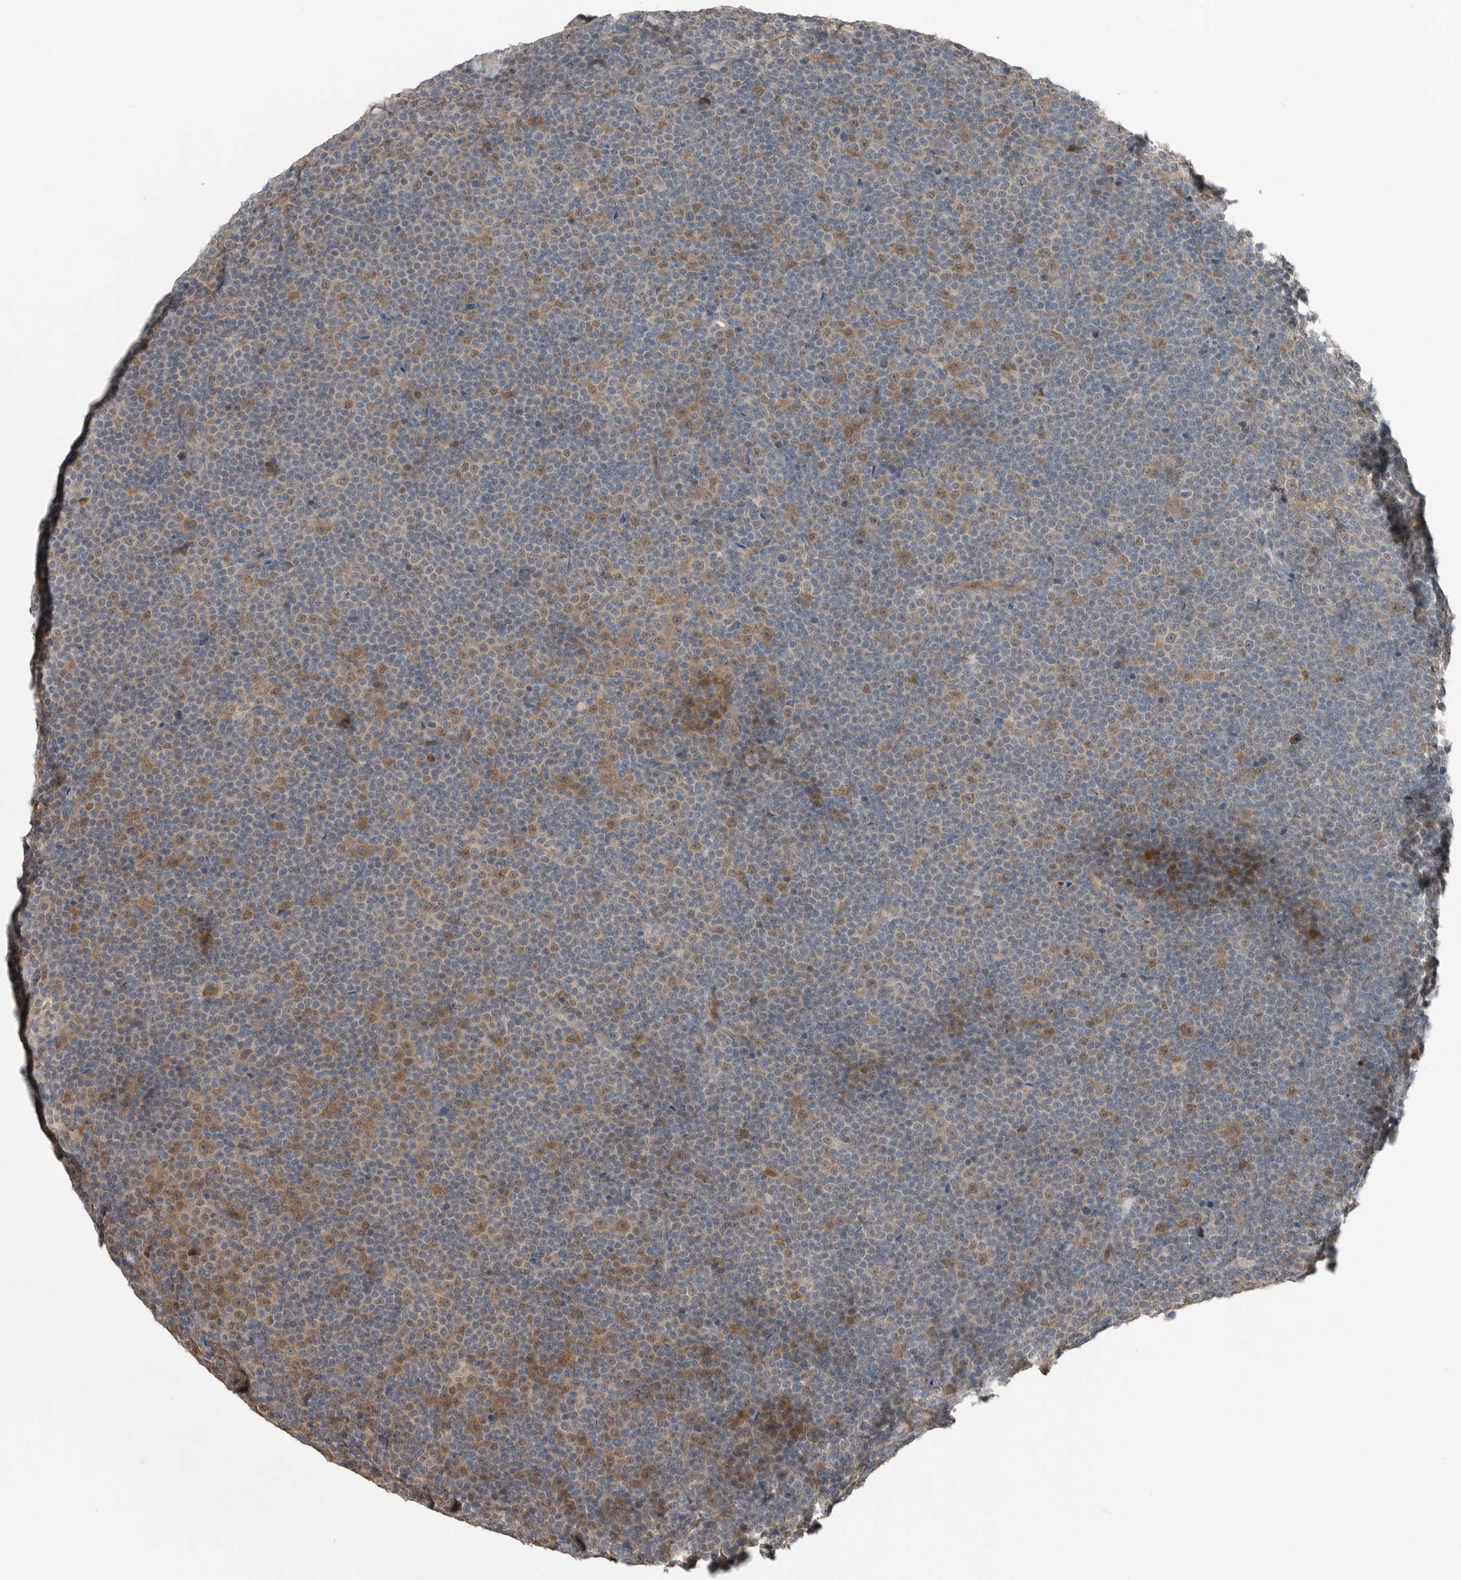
{"staining": {"intensity": "moderate", "quantity": "<25%", "location": "cytoplasmic/membranous"}, "tissue": "lymphoma", "cell_type": "Tumor cells", "image_type": "cancer", "snomed": [{"axis": "morphology", "description": "Malignant lymphoma, non-Hodgkin's type, Low grade"}, {"axis": "topography", "description": "Lymph node"}], "caption": "Immunohistochemistry (DAB) staining of lymphoma reveals moderate cytoplasmic/membranous protein staining in about <25% of tumor cells.", "gene": "MFAP3L", "patient": {"sex": "female", "age": 67}}